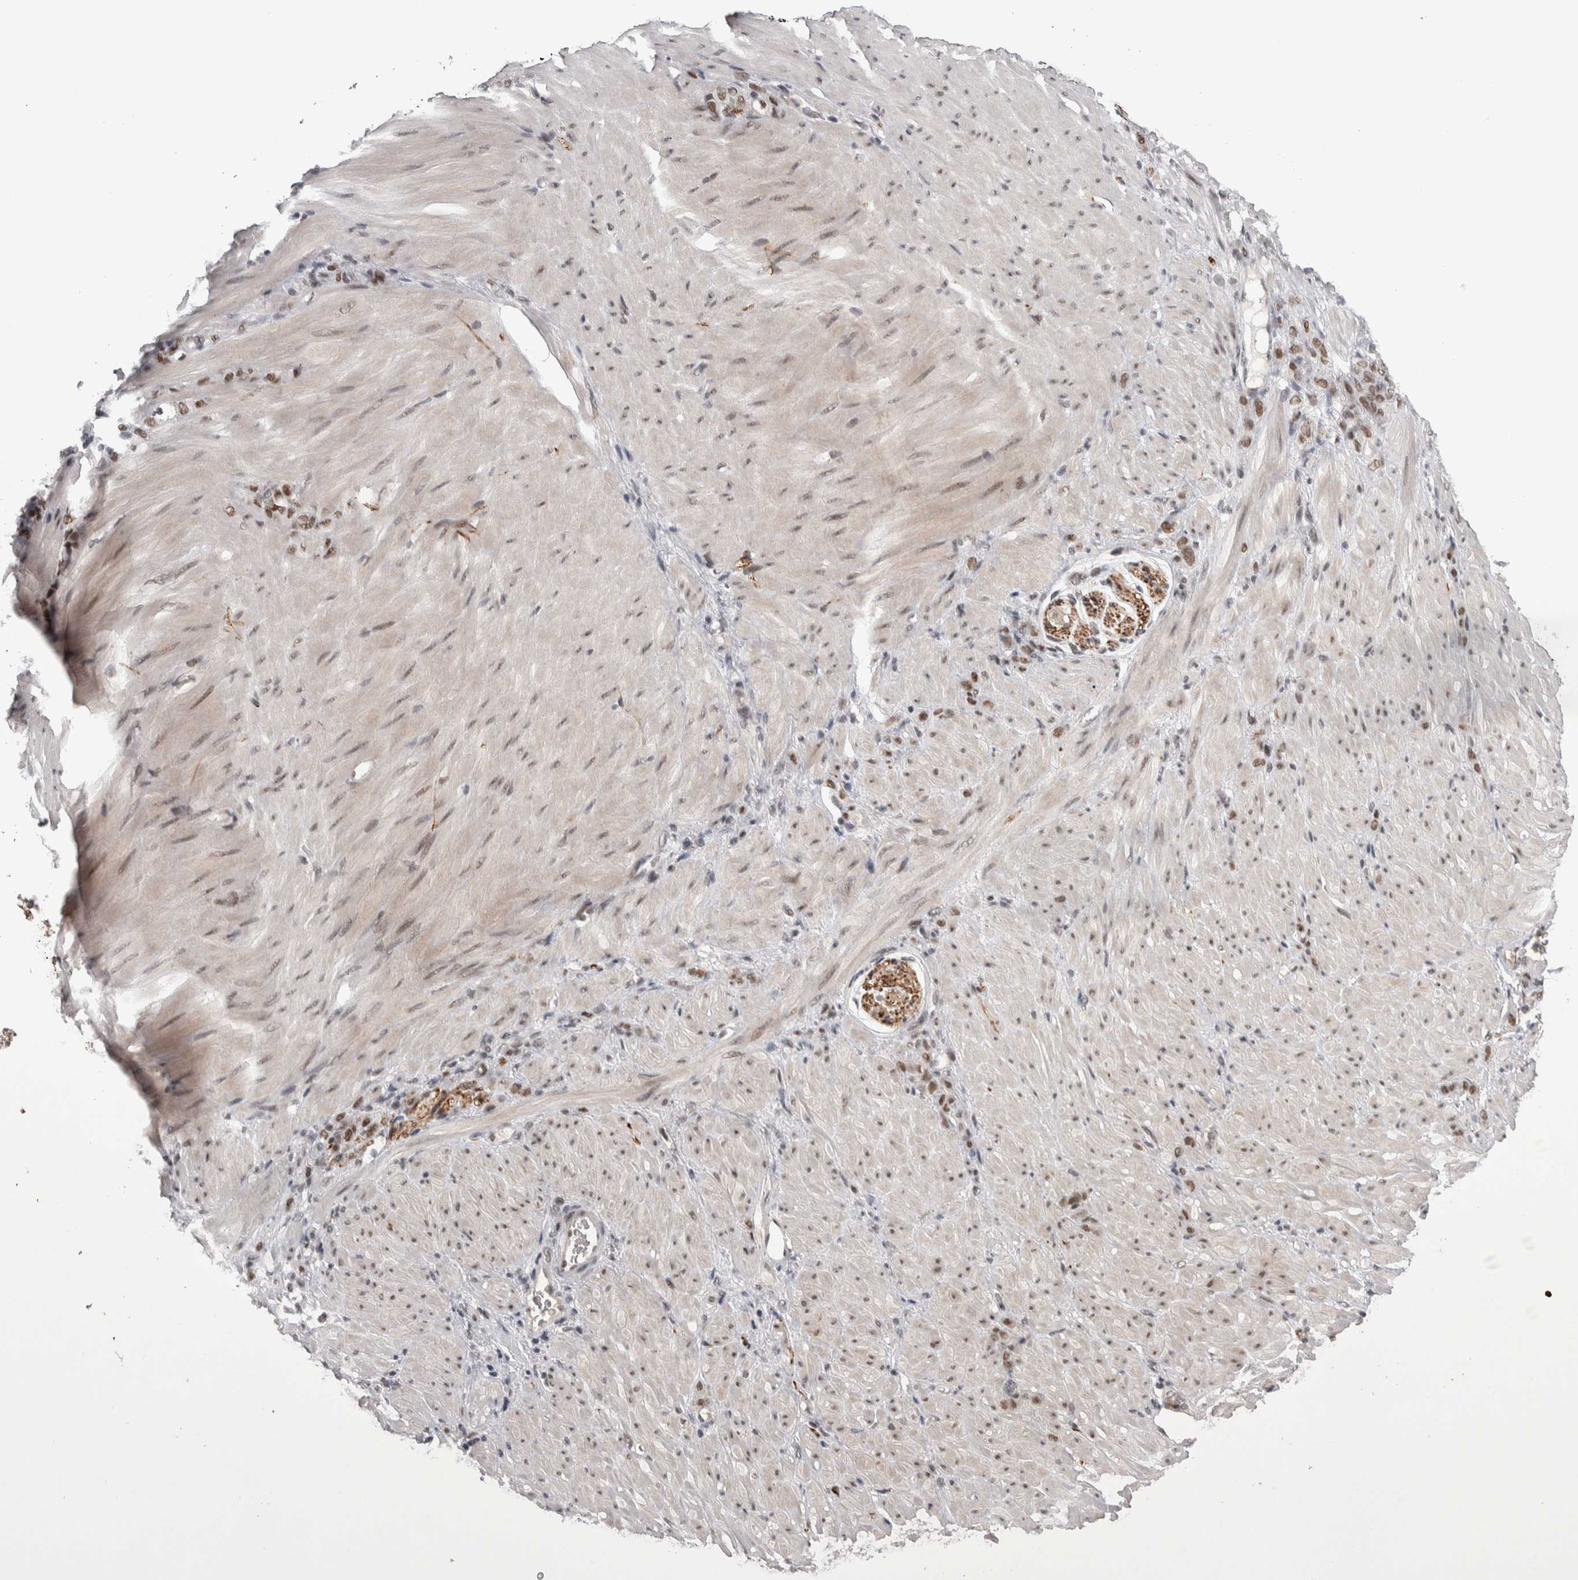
{"staining": {"intensity": "moderate", "quantity": ">75%", "location": "nuclear"}, "tissue": "stomach cancer", "cell_type": "Tumor cells", "image_type": "cancer", "snomed": [{"axis": "morphology", "description": "Normal tissue, NOS"}, {"axis": "morphology", "description": "Adenocarcinoma, NOS"}, {"axis": "topography", "description": "Stomach"}], "caption": "Human adenocarcinoma (stomach) stained with a brown dye exhibits moderate nuclear positive expression in about >75% of tumor cells.", "gene": "DMTF1", "patient": {"sex": "male", "age": 82}}